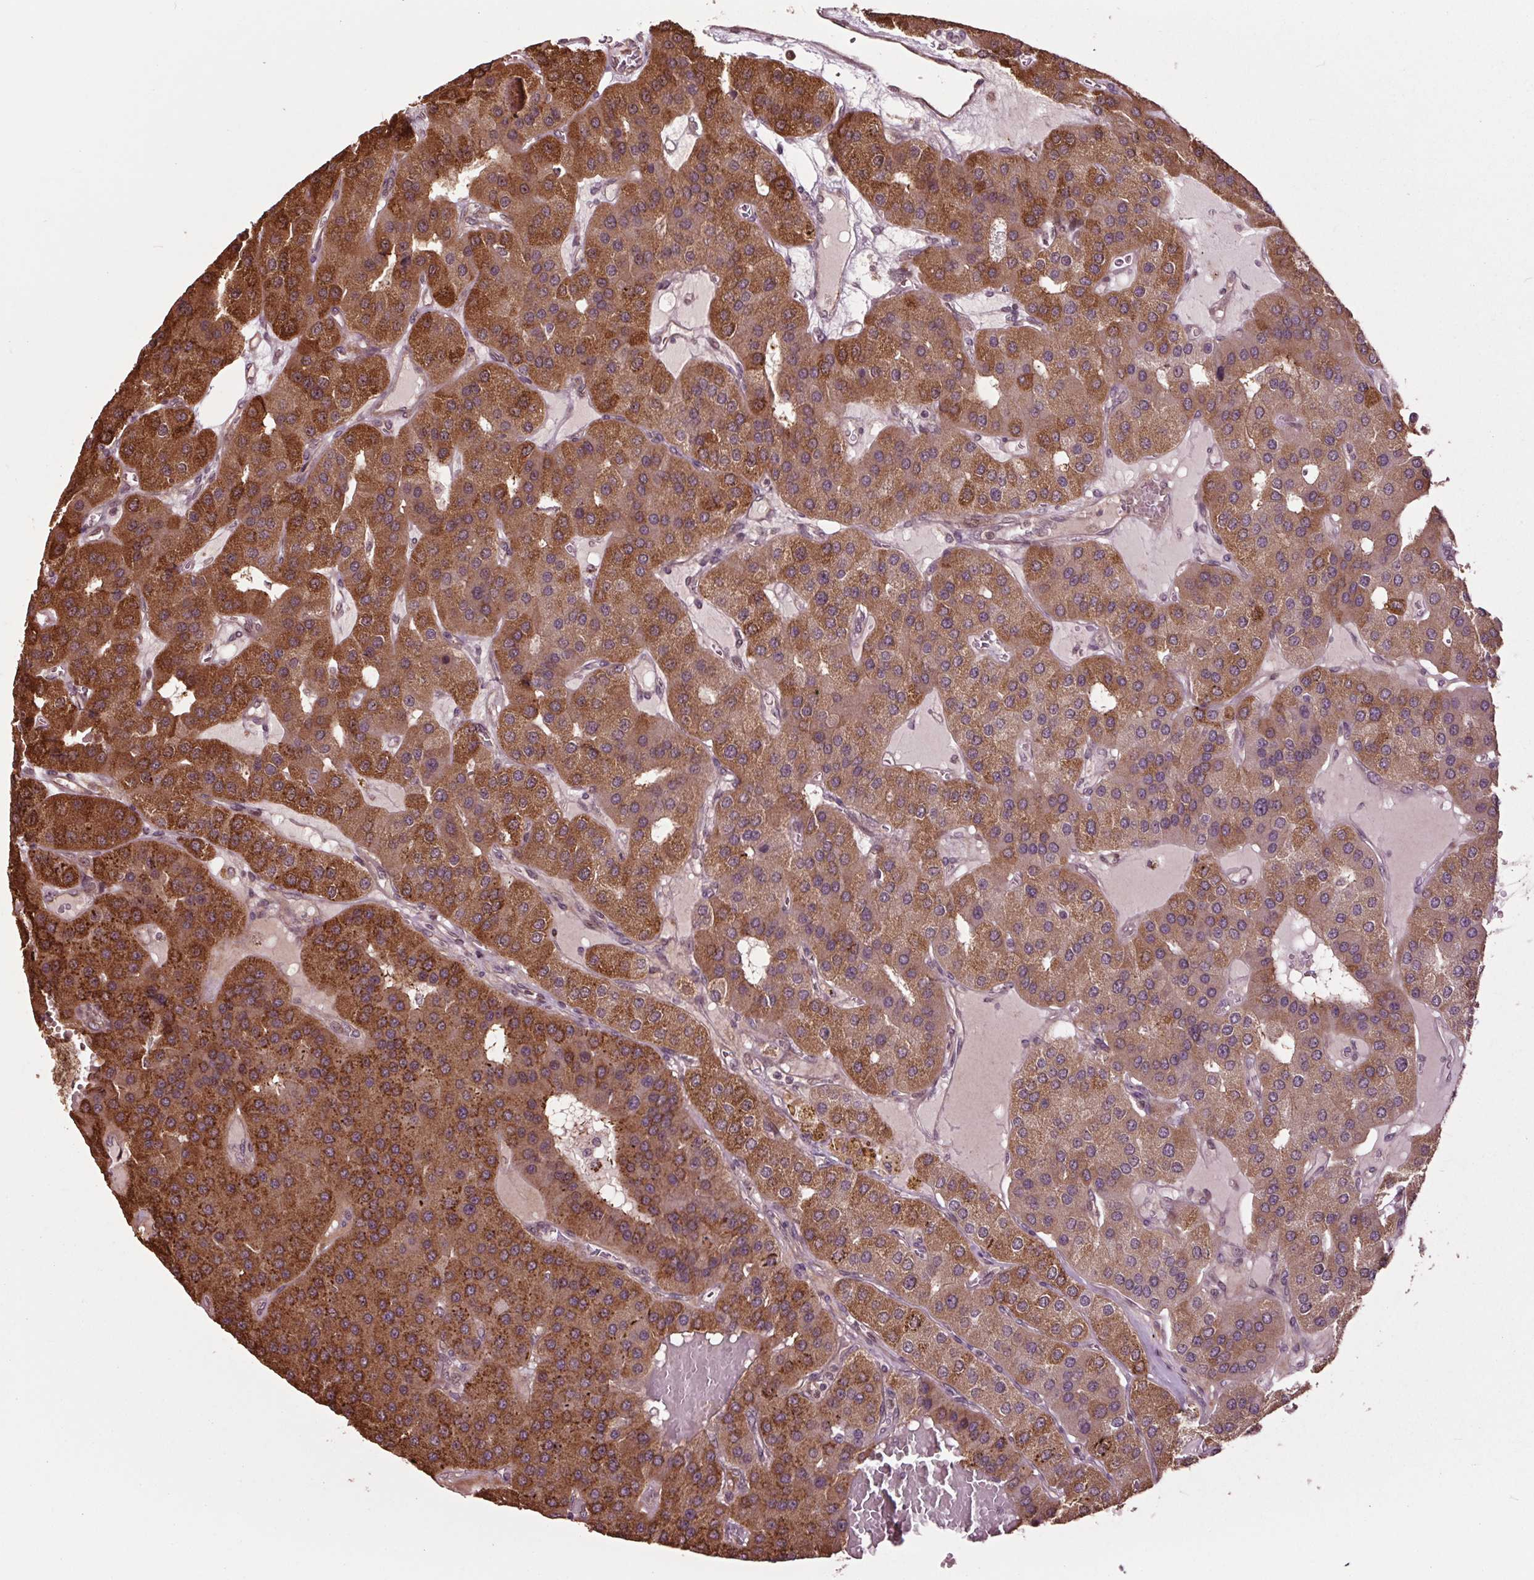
{"staining": {"intensity": "moderate", "quantity": ">75%", "location": "cytoplasmic/membranous"}, "tissue": "parathyroid gland", "cell_type": "Glandular cells", "image_type": "normal", "snomed": [{"axis": "morphology", "description": "Normal tissue, NOS"}, {"axis": "morphology", "description": "Adenoma, NOS"}, {"axis": "topography", "description": "Parathyroid gland"}], "caption": "Parathyroid gland stained with immunohistochemistry (IHC) shows moderate cytoplasmic/membranous positivity in about >75% of glandular cells. (Brightfield microscopy of DAB IHC at high magnification).", "gene": "CEP95", "patient": {"sex": "female", "age": 86}}